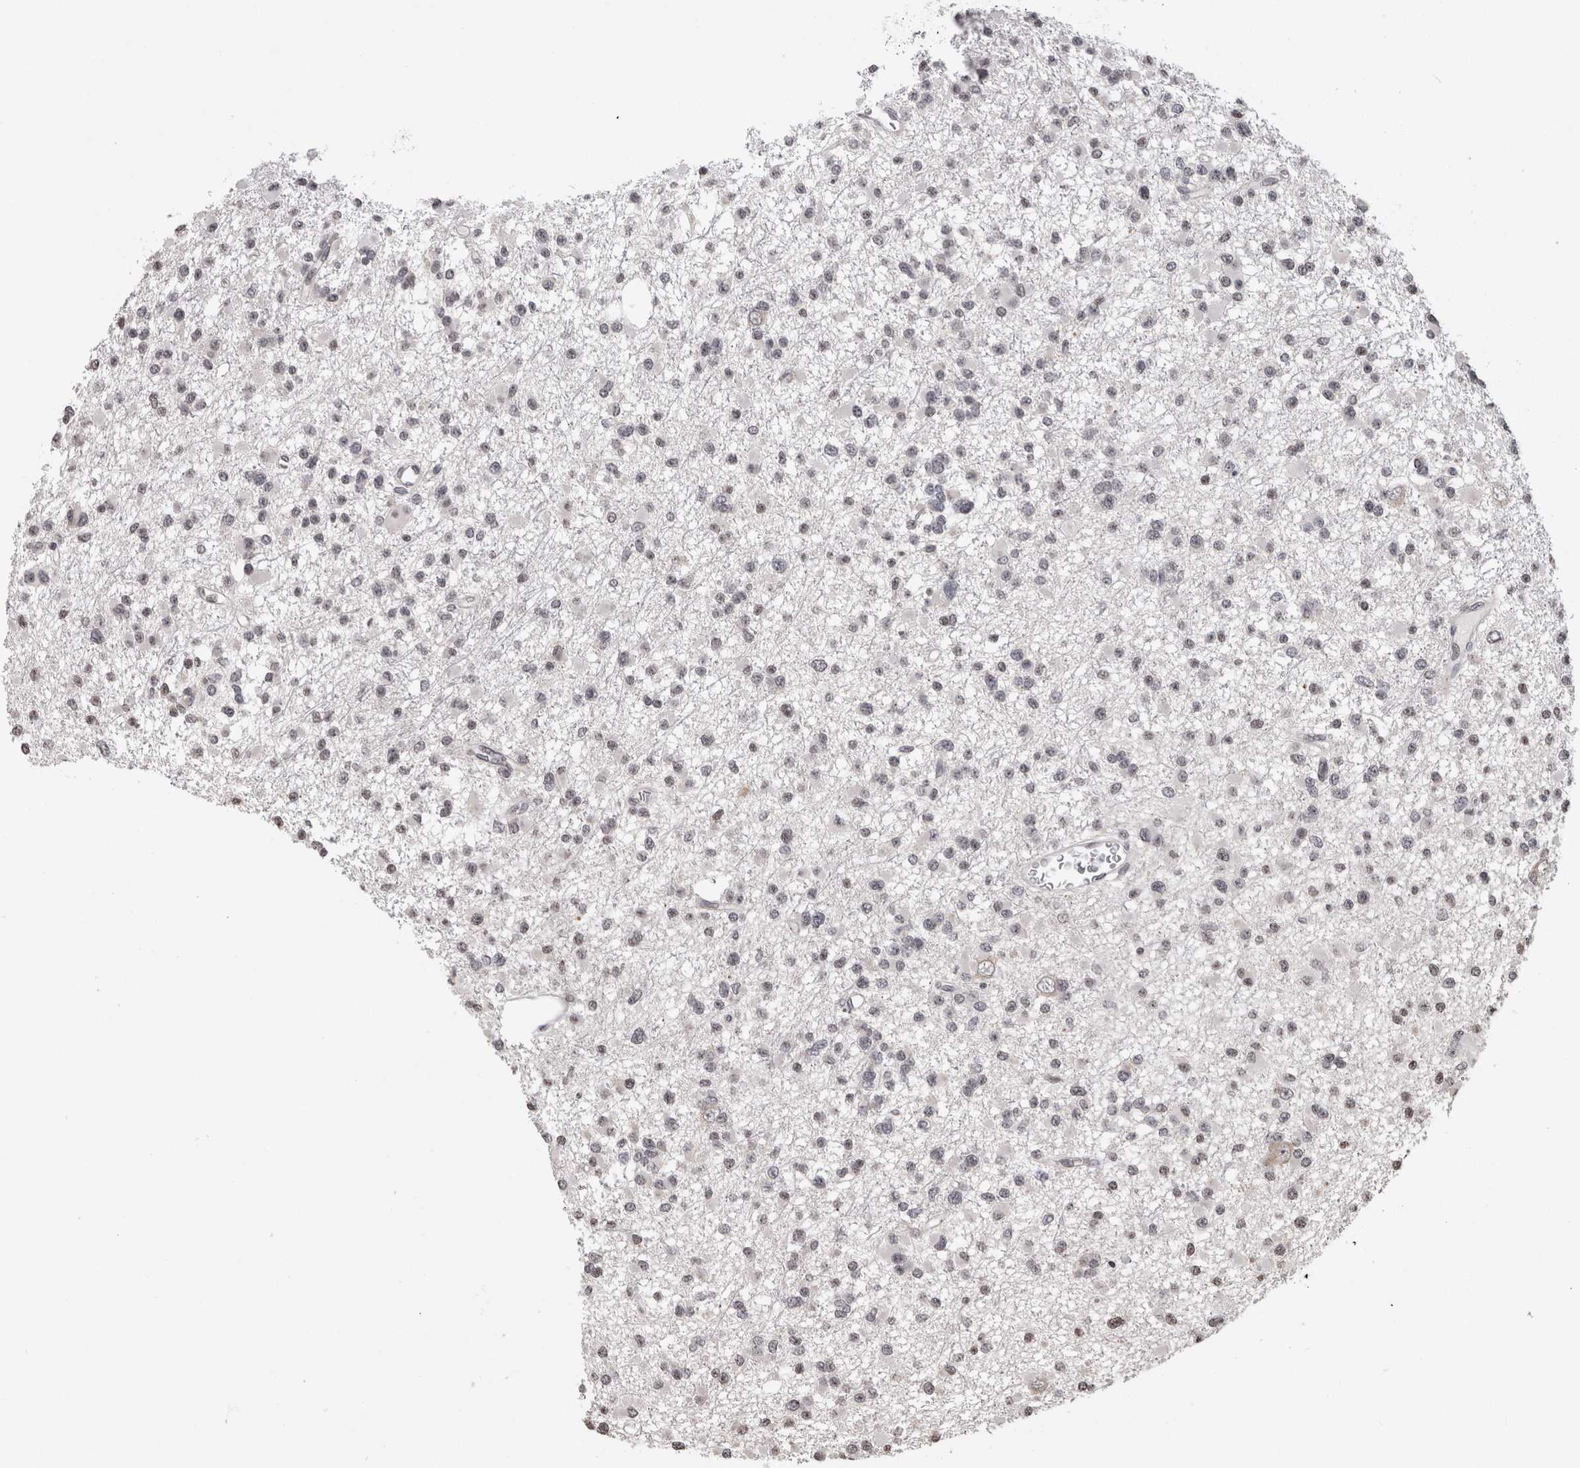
{"staining": {"intensity": "negative", "quantity": "none", "location": "none"}, "tissue": "glioma", "cell_type": "Tumor cells", "image_type": "cancer", "snomed": [{"axis": "morphology", "description": "Glioma, malignant, Low grade"}, {"axis": "topography", "description": "Brain"}], "caption": "High magnification brightfield microscopy of glioma stained with DAB (brown) and counterstained with hematoxylin (blue): tumor cells show no significant expression.", "gene": "ZBTB11", "patient": {"sex": "female", "age": 22}}